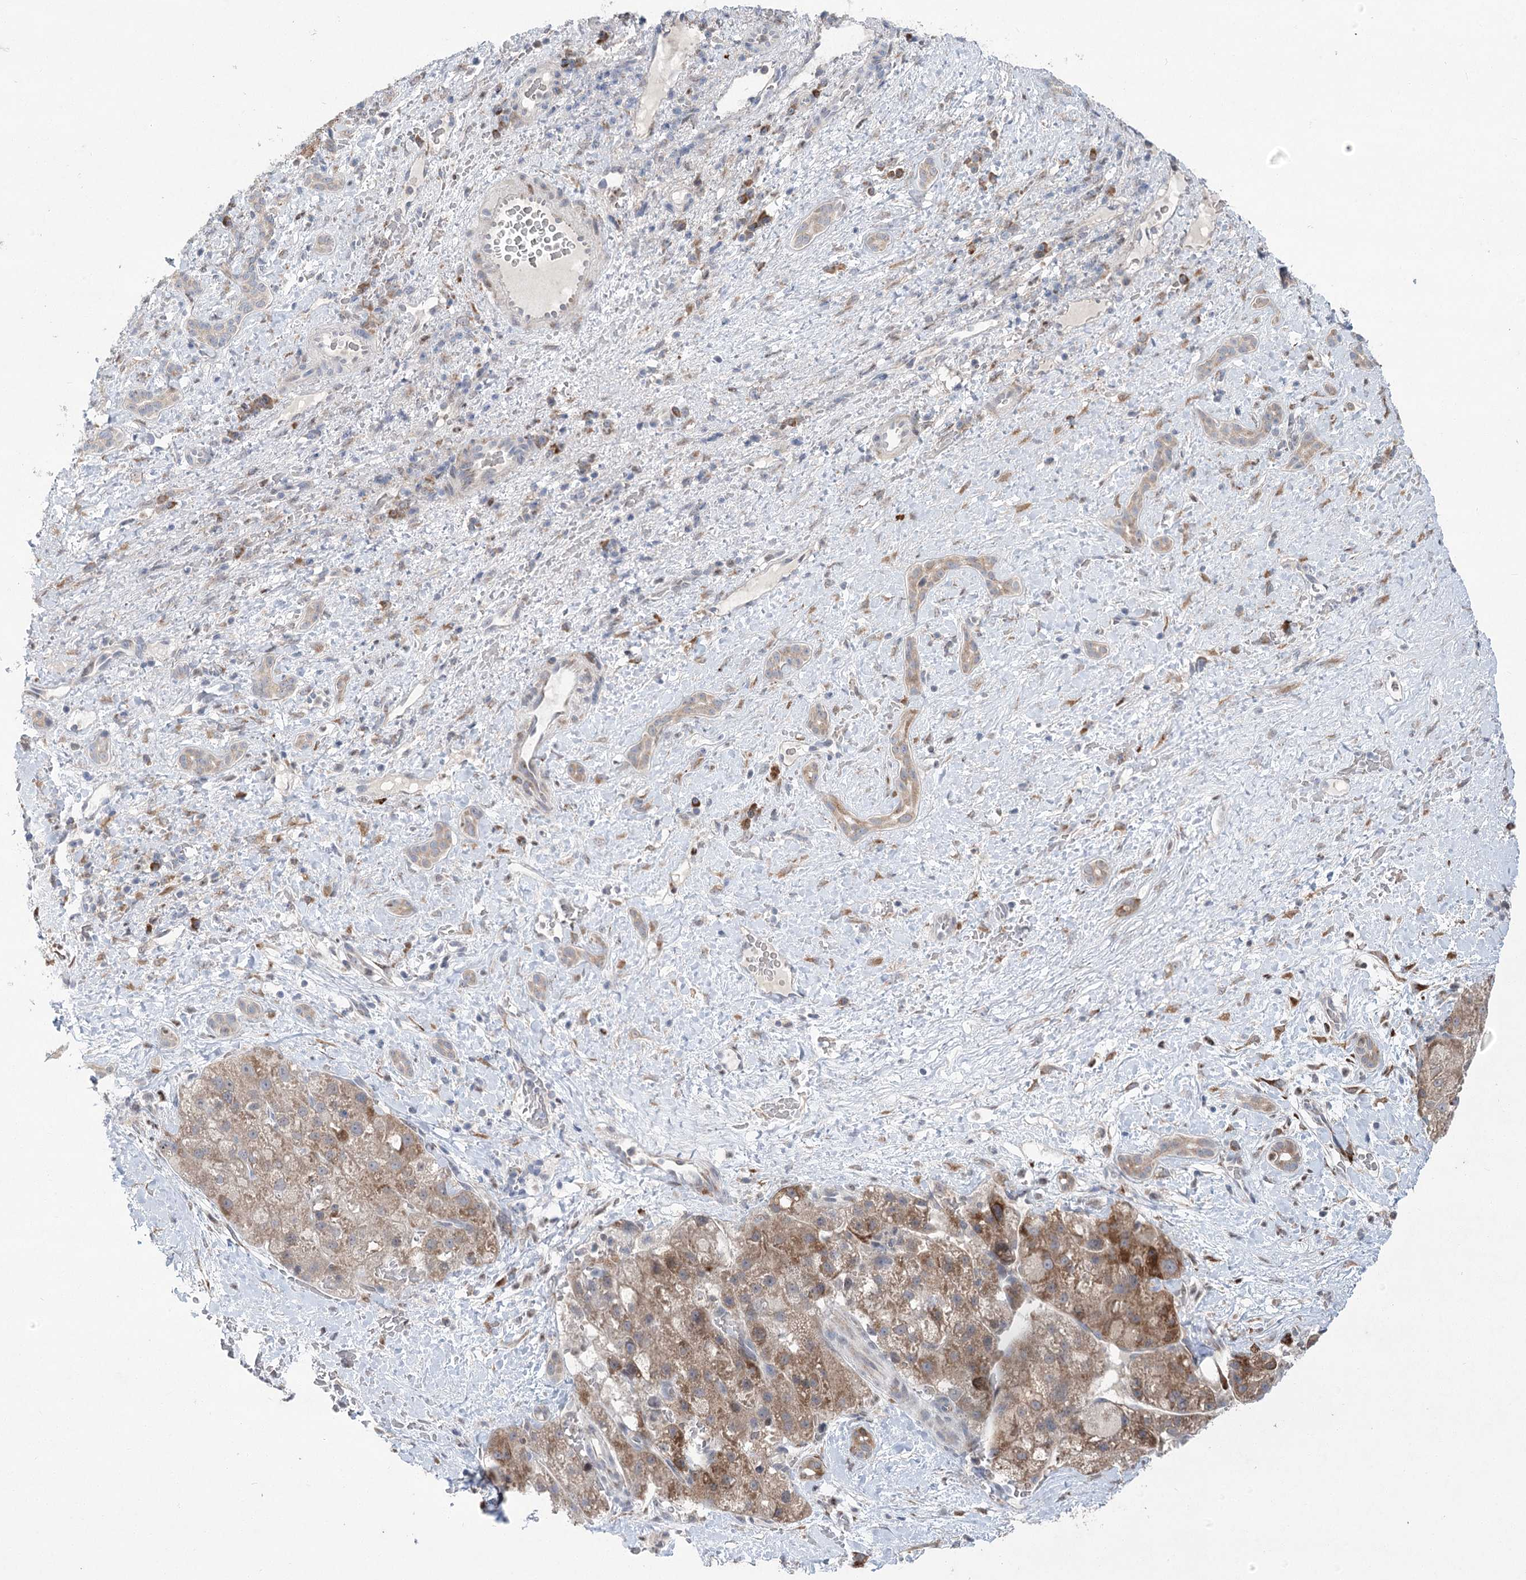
{"staining": {"intensity": "moderate", "quantity": ">75%", "location": "cytoplasmic/membranous"}, "tissue": "liver cancer", "cell_type": "Tumor cells", "image_type": "cancer", "snomed": [{"axis": "morphology", "description": "Normal tissue, NOS"}, {"axis": "morphology", "description": "Carcinoma, Hepatocellular, NOS"}, {"axis": "topography", "description": "Liver"}], "caption": "Moderate cytoplasmic/membranous protein positivity is identified in about >75% of tumor cells in liver cancer (hepatocellular carcinoma). (IHC, brightfield microscopy, high magnification).", "gene": "GCNT4", "patient": {"sex": "male", "age": 57}}